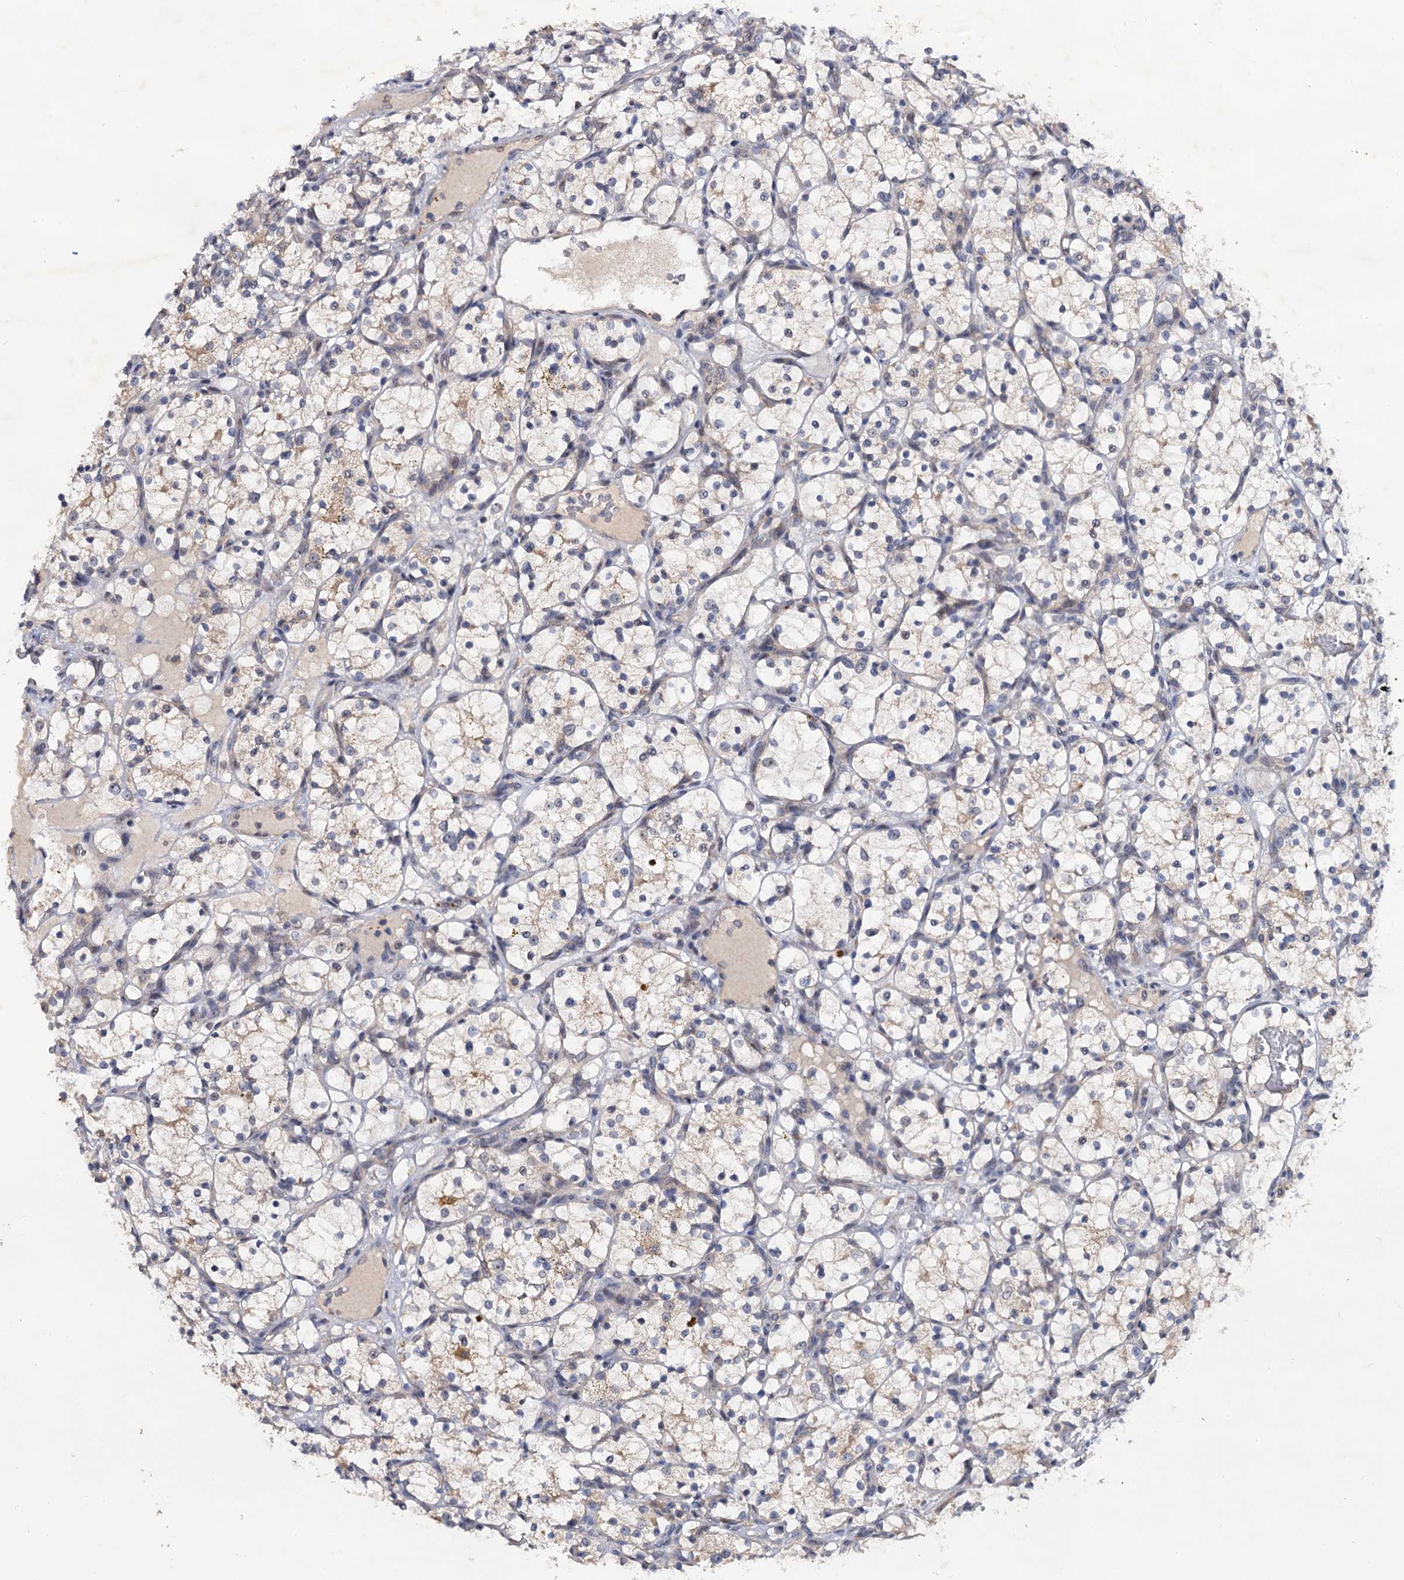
{"staining": {"intensity": "negative", "quantity": "none", "location": "none"}, "tissue": "renal cancer", "cell_type": "Tumor cells", "image_type": "cancer", "snomed": [{"axis": "morphology", "description": "Adenocarcinoma, NOS"}, {"axis": "topography", "description": "Kidney"}], "caption": "Tumor cells show no significant protein expression in renal cancer.", "gene": "LRRC63", "patient": {"sex": "female", "age": 69}}